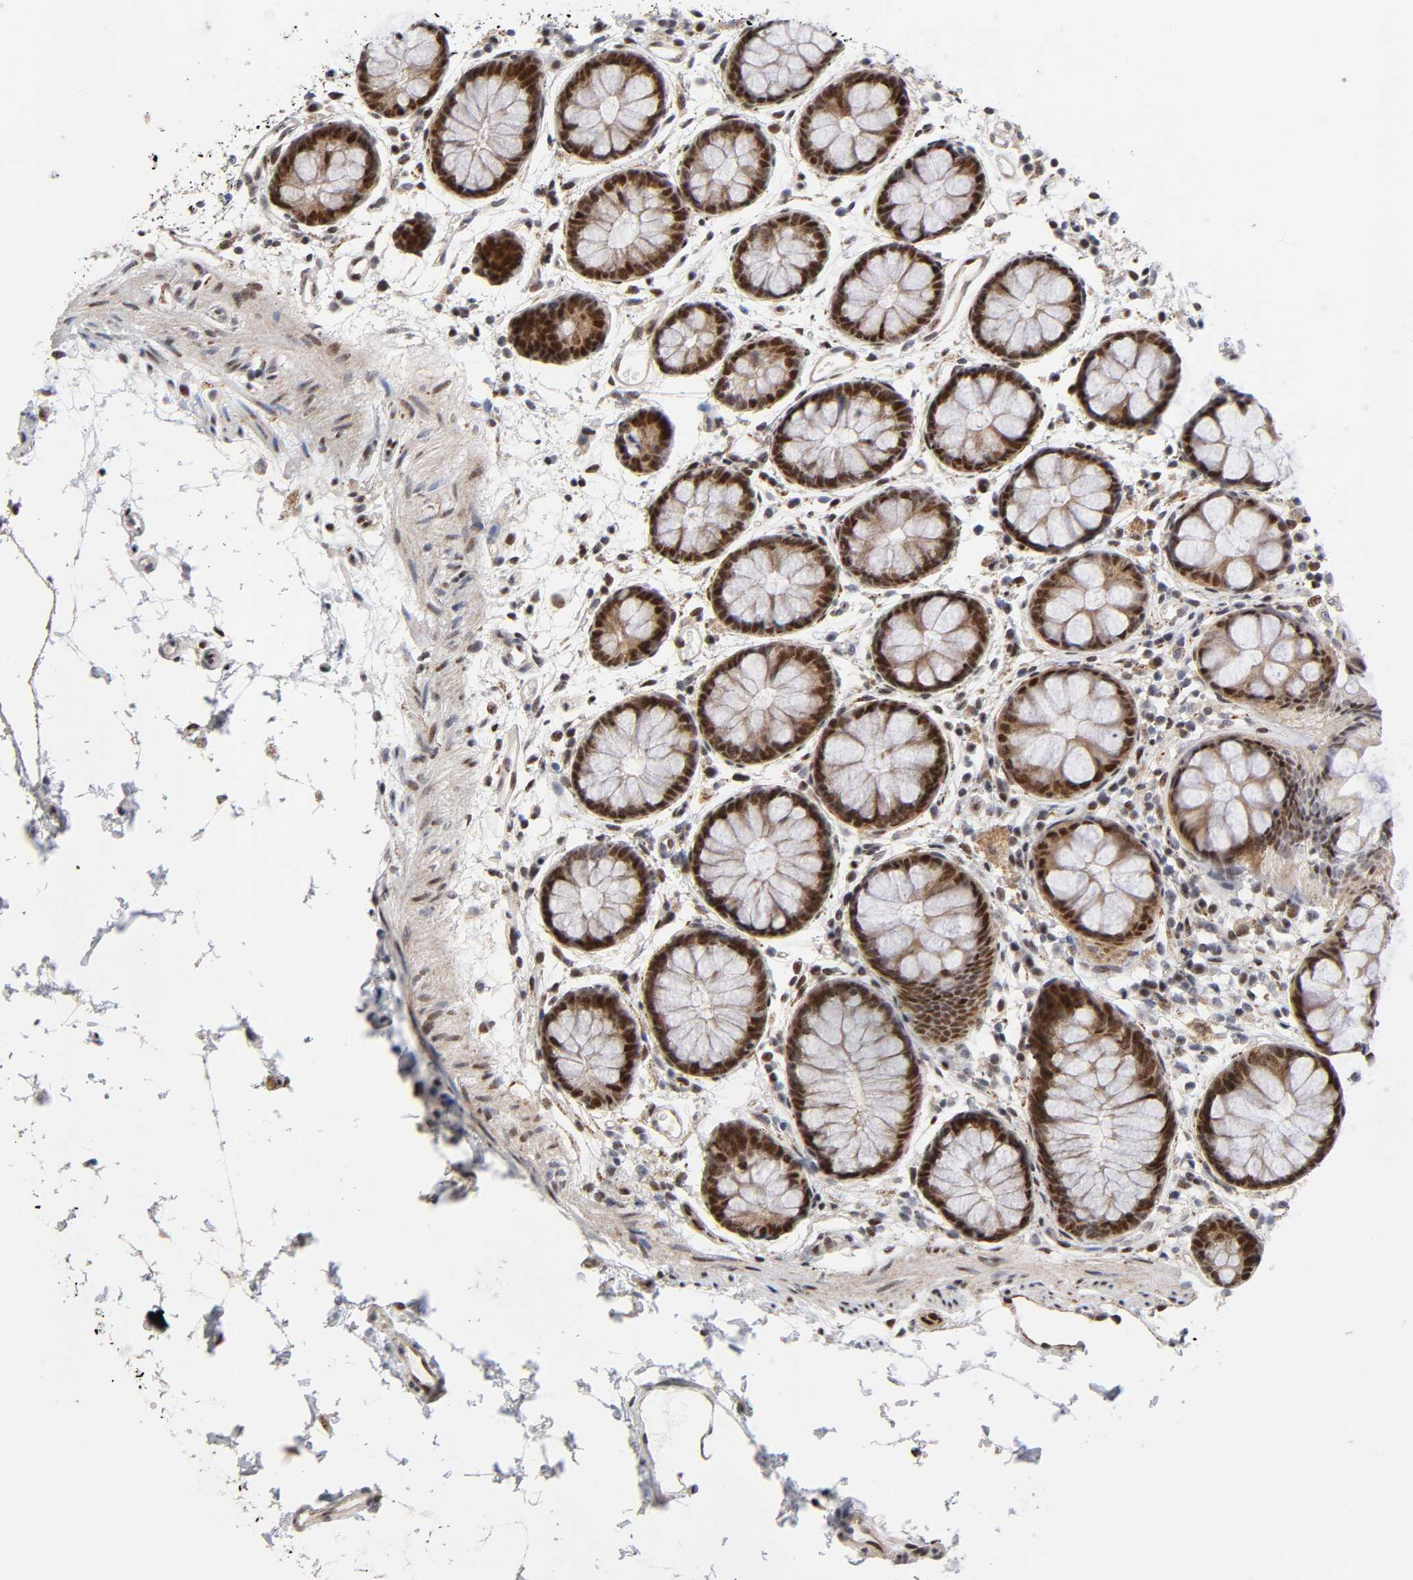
{"staining": {"intensity": "strong", "quantity": ">75%", "location": "cytoplasmic/membranous,nuclear"}, "tissue": "rectum", "cell_type": "Glandular cells", "image_type": "normal", "snomed": [{"axis": "morphology", "description": "Normal tissue, NOS"}, {"axis": "topography", "description": "Rectum"}], "caption": "Immunohistochemical staining of normal rectum reveals >75% levels of strong cytoplasmic/membranous,nuclear protein expression in approximately >75% of glandular cells.", "gene": "STK38", "patient": {"sex": "female", "age": 66}}